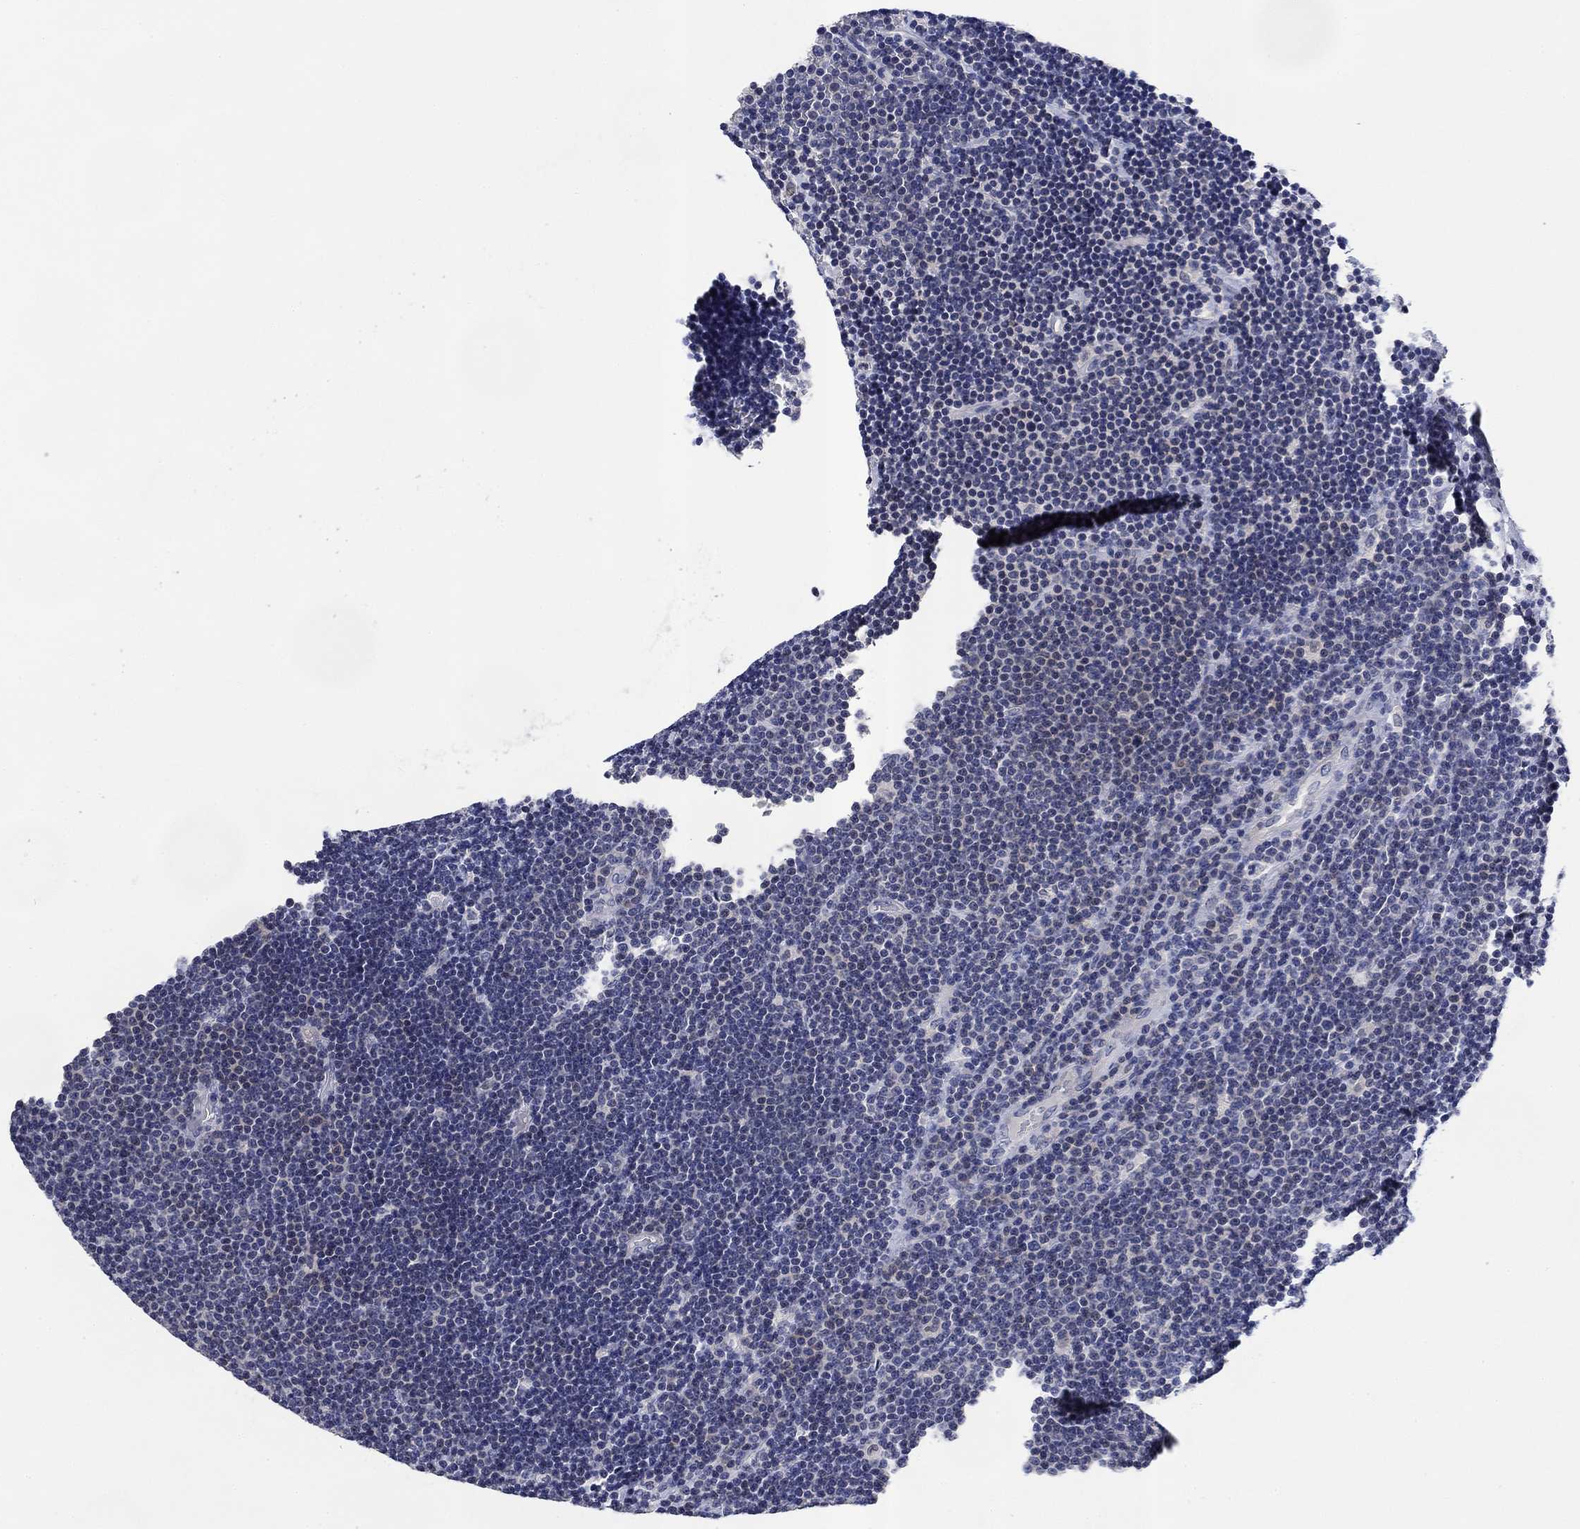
{"staining": {"intensity": "negative", "quantity": "none", "location": "none"}, "tissue": "lymphoma", "cell_type": "Tumor cells", "image_type": "cancer", "snomed": [{"axis": "morphology", "description": "Malignant lymphoma, non-Hodgkin's type, Low grade"}, {"axis": "topography", "description": "Brain"}], "caption": "Immunohistochemistry (IHC) of lymphoma shows no expression in tumor cells.", "gene": "DAZL", "patient": {"sex": "female", "age": 66}}